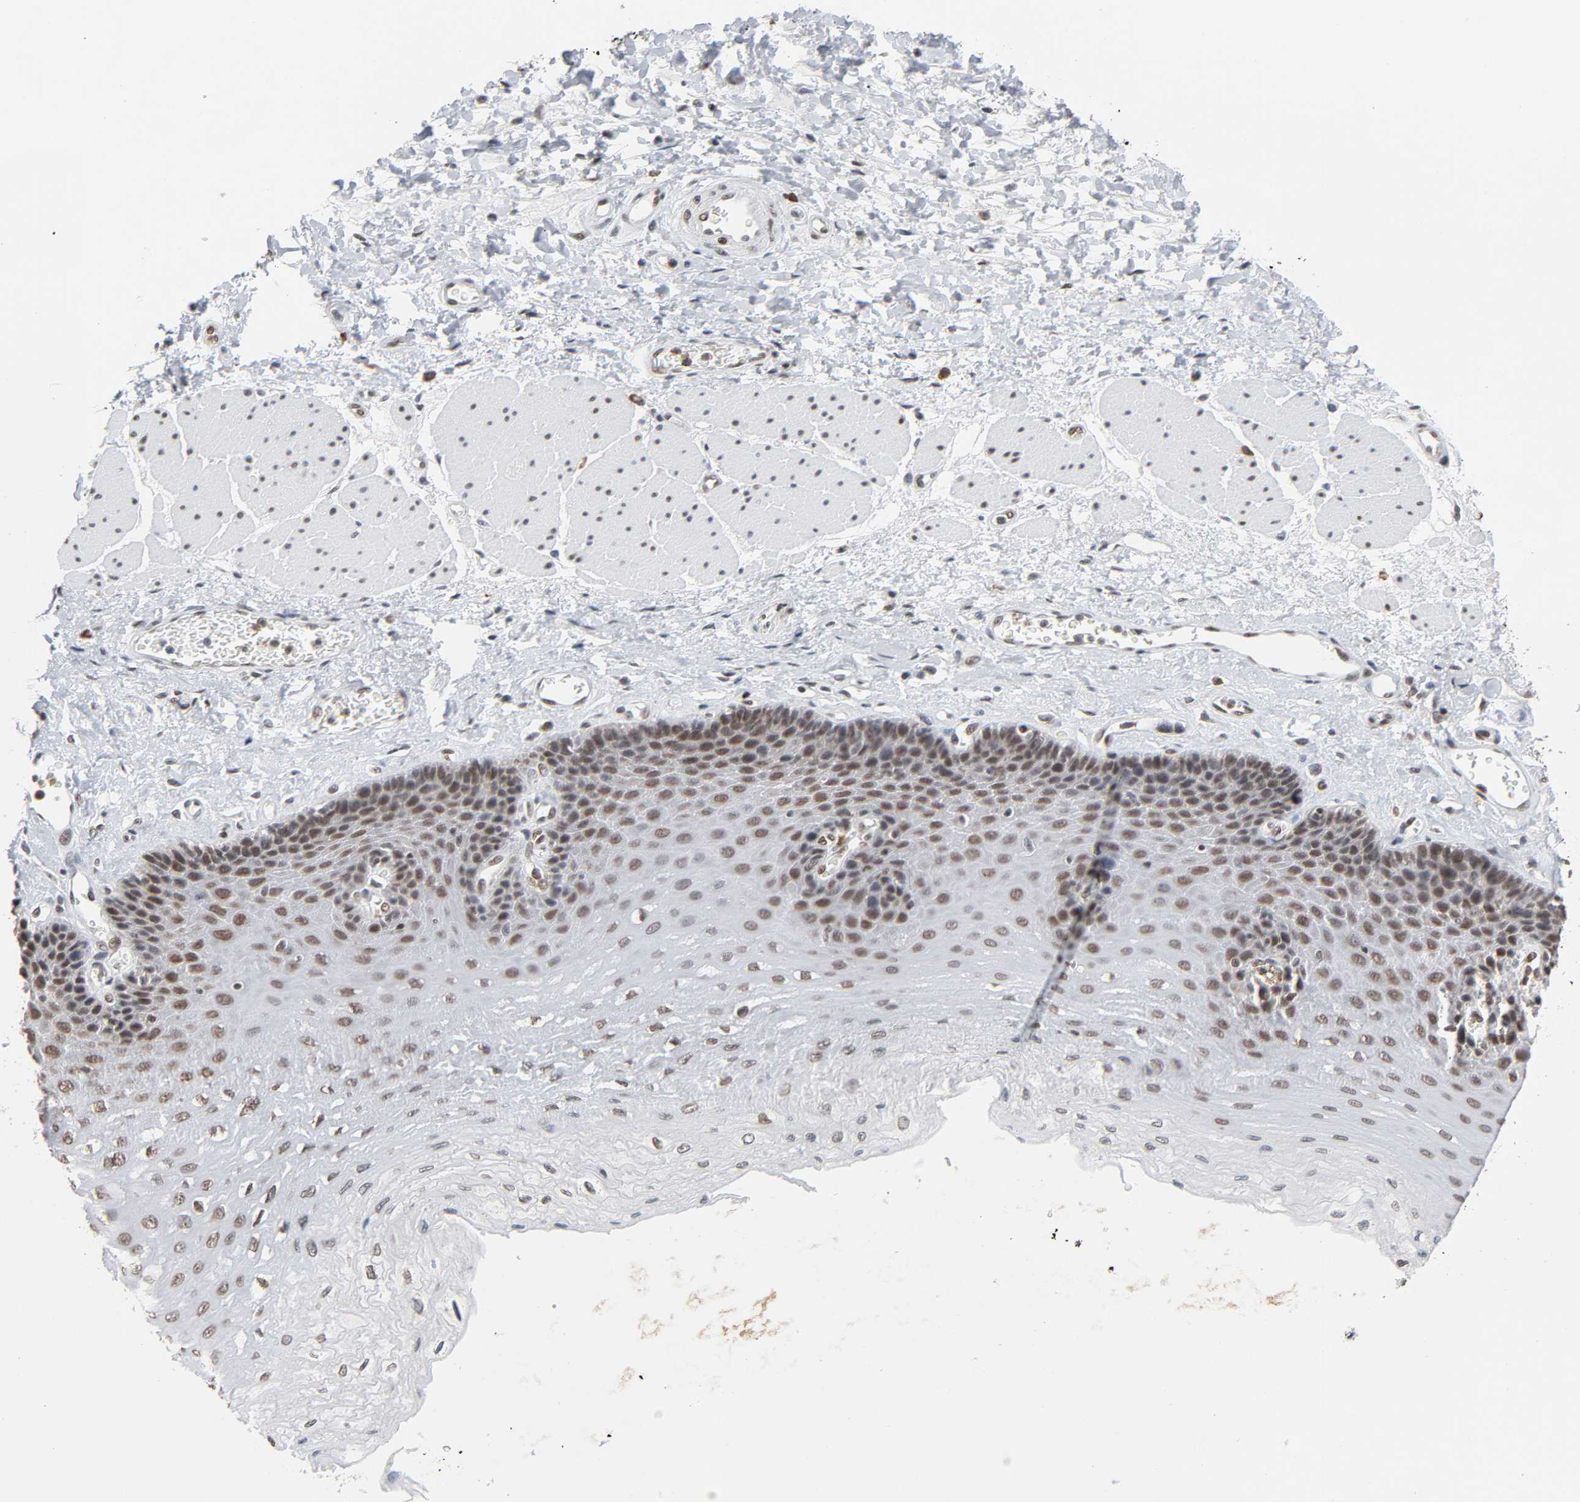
{"staining": {"intensity": "moderate", "quantity": ">75%", "location": "nuclear"}, "tissue": "esophagus", "cell_type": "Squamous epithelial cells", "image_type": "normal", "snomed": [{"axis": "morphology", "description": "Normal tissue, NOS"}, {"axis": "topography", "description": "Esophagus"}], "caption": "Immunohistochemistry (DAB) staining of normal esophagus shows moderate nuclear protein positivity in approximately >75% of squamous epithelial cells. (IHC, brightfield microscopy, high magnification).", "gene": "SUMO1", "patient": {"sex": "female", "age": 72}}